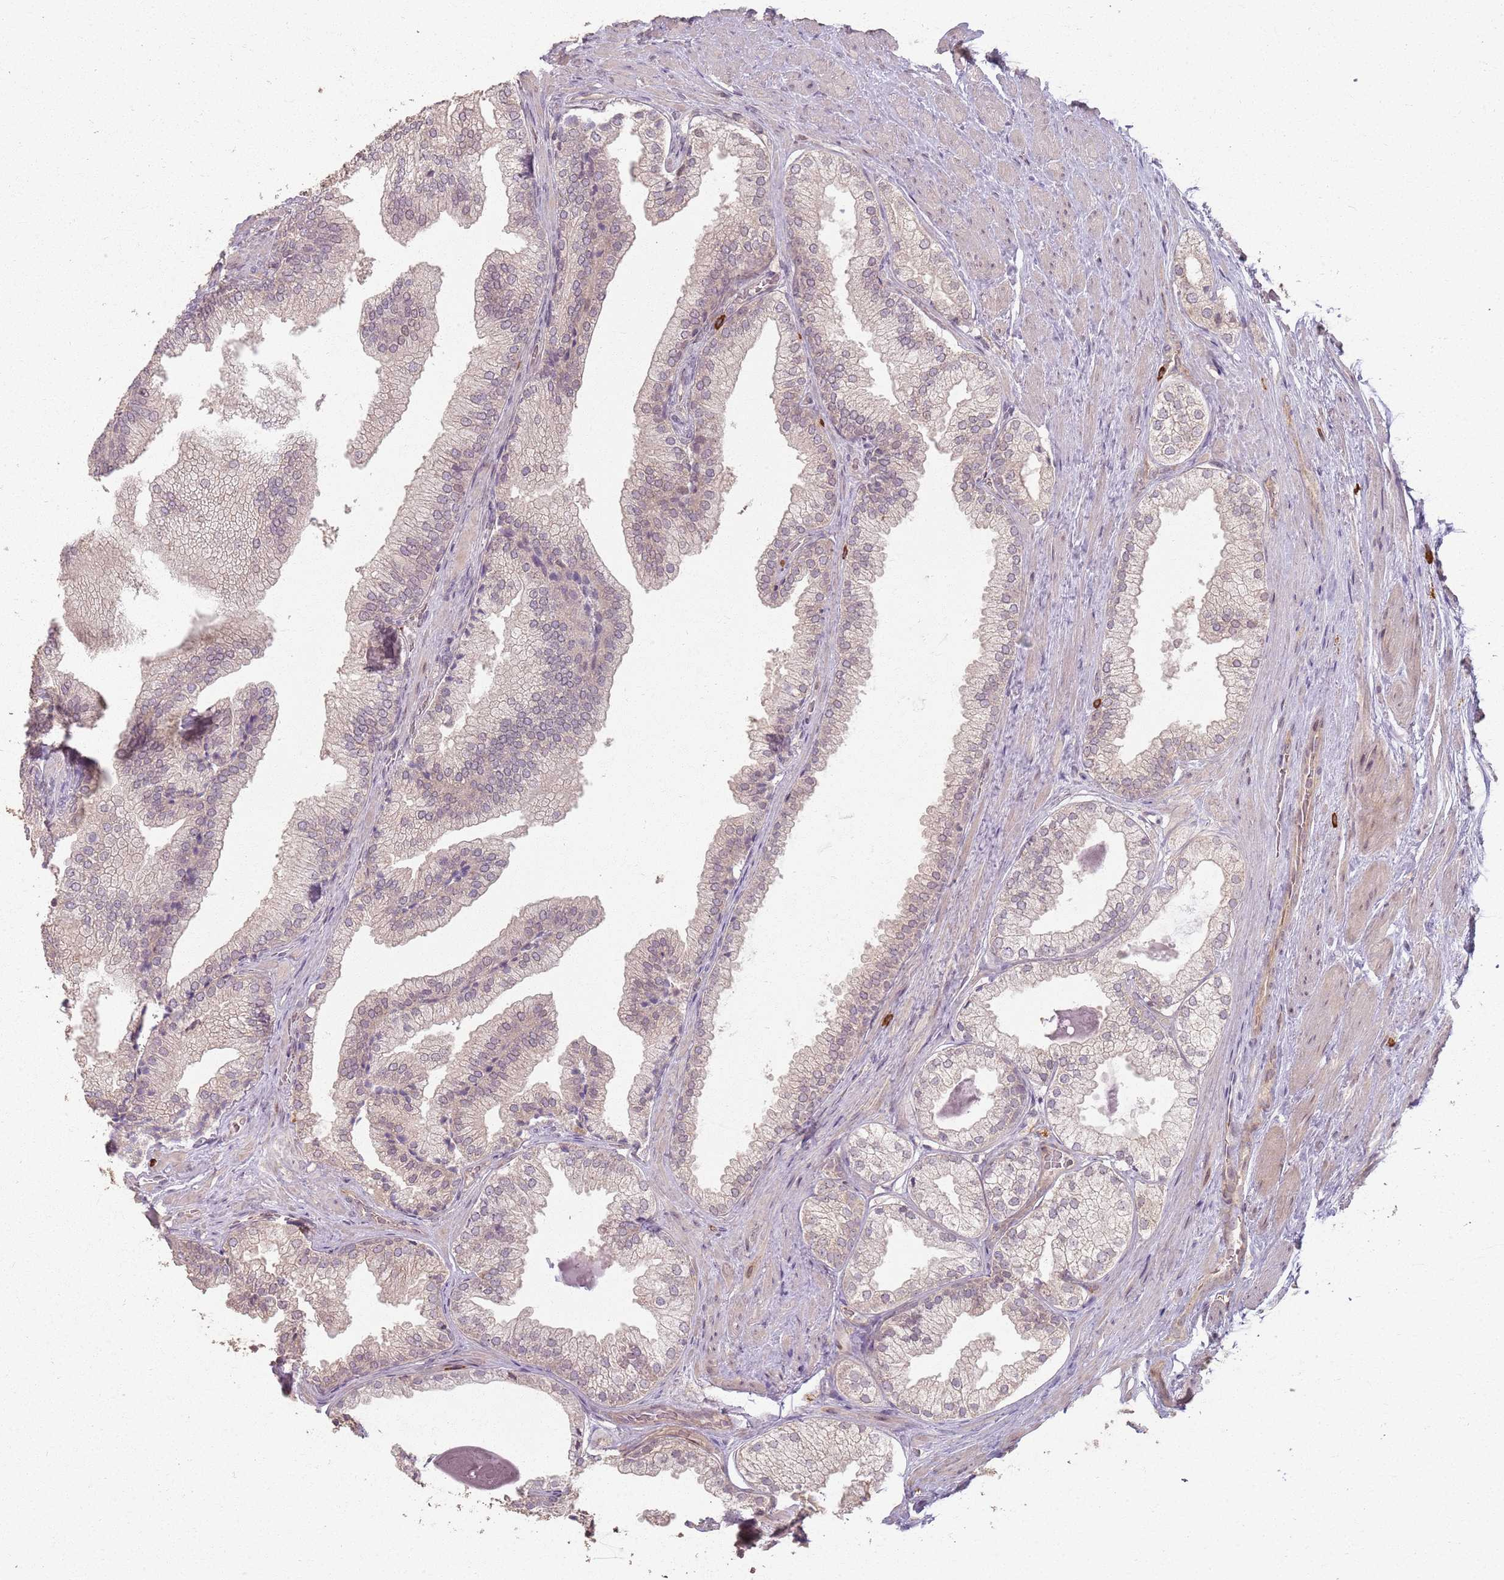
{"staining": {"intensity": "weak", "quantity": "<25%", "location": "cytoplasmic/membranous"}, "tissue": "prostate", "cell_type": "Glandular cells", "image_type": "normal", "snomed": [{"axis": "morphology", "description": "Normal tissue, NOS"}, {"axis": "topography", "description": "Prostate"}], "caption": "Photomicrograph shows no significant protein positivity in glandular cells of normal prostate. (IHC, brightfield microscopy, high magnification).", "gene": "CCDC168", "patient": {"sex": "male", "age": 76}}